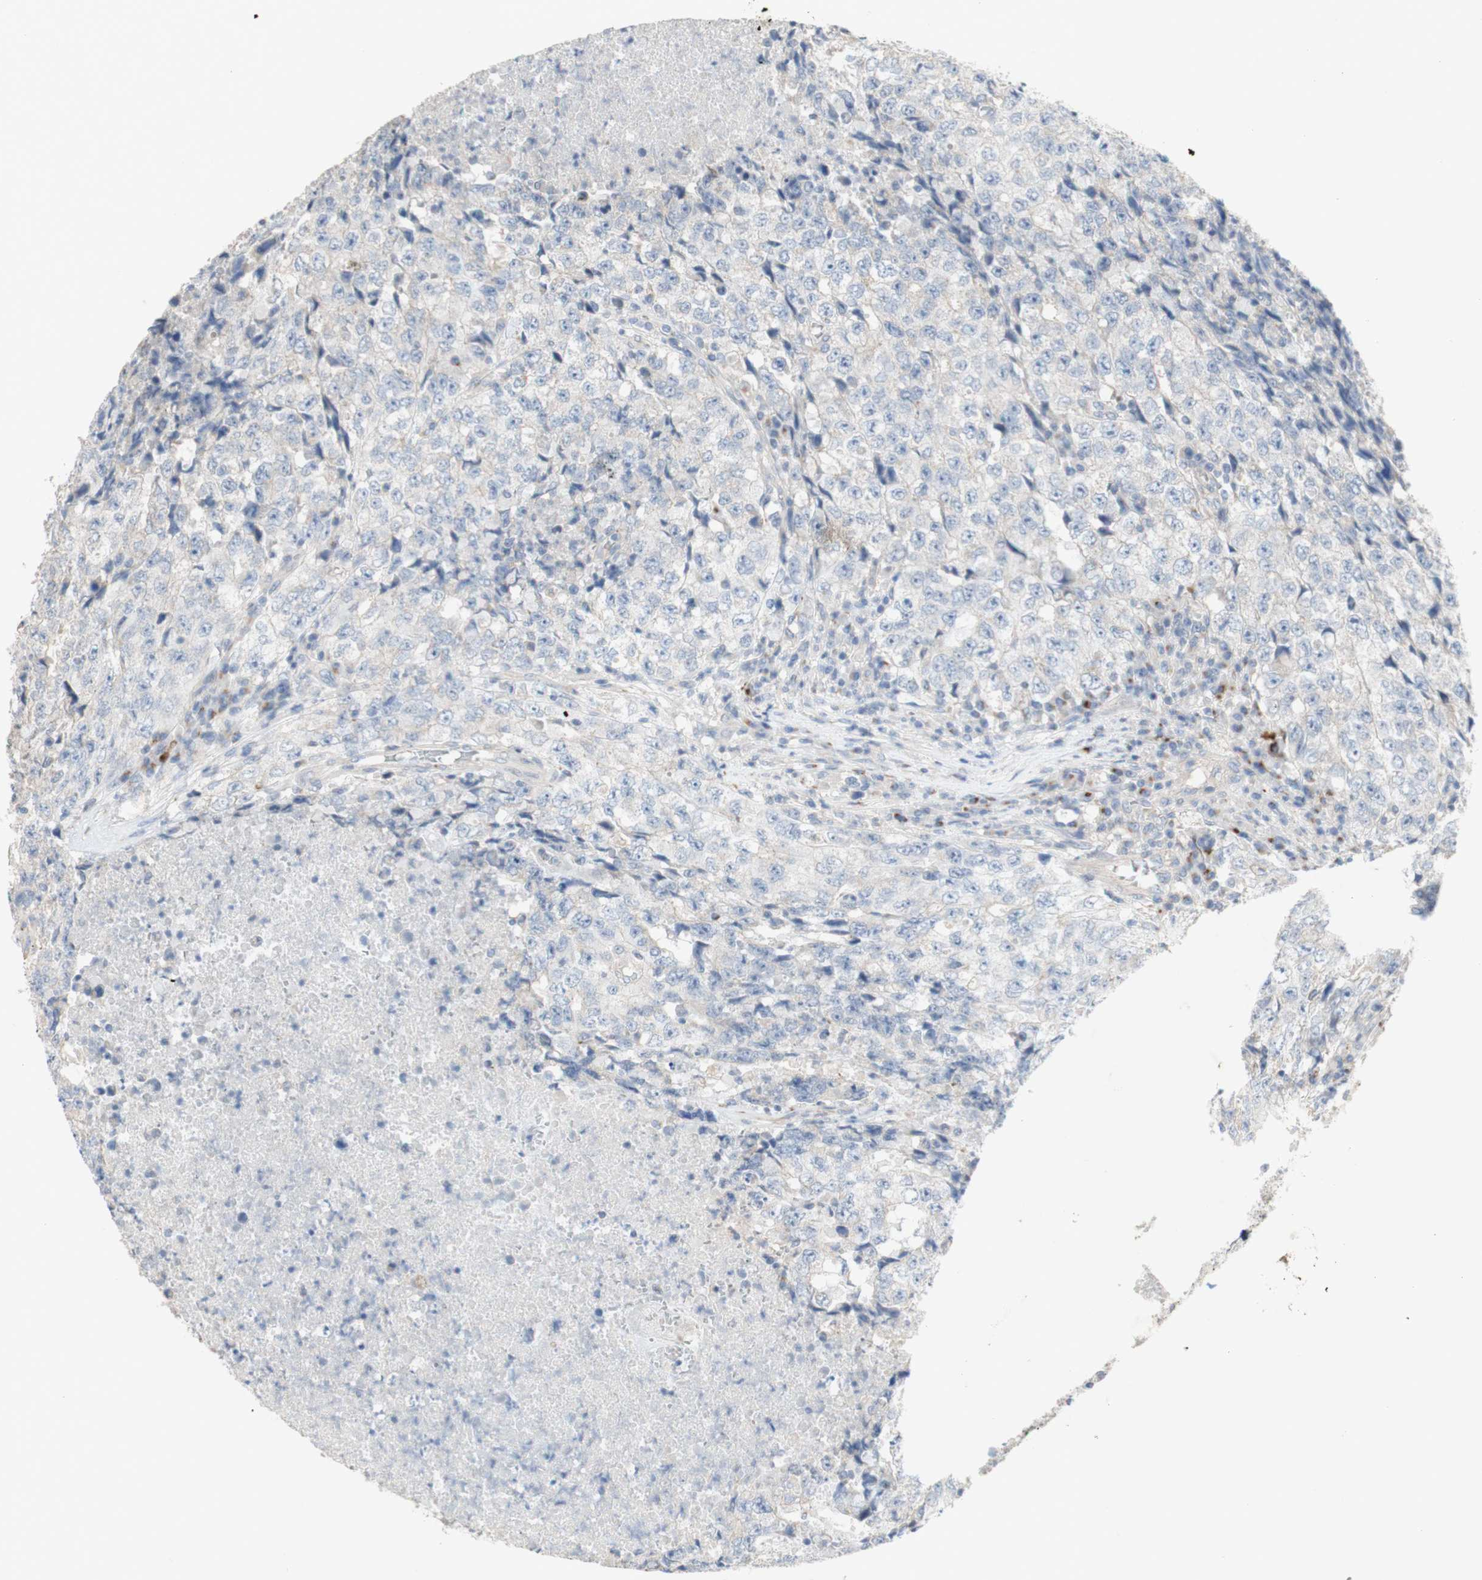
{"staining": {"intensity": "negative", "quantity": "none", "location": "none"}, "tissue": "testis cancer", "cell_type": "Tumor cells", "image_type": "cancer", "snomed": [{"axis": "morphology", "description": "Necrosis, NOS"}, {"axis": "morphology", "description": "Carcinoma, Embryonal, NOS"}, {"axis": "topography", "description": "Testis"}], "caption": "Testis cancer (embryonal carcinoma) was stained to show a protein in brown. There is no significant staining in tumor cells.", "gene": "MANEA", "patient": {"sex": "male", "age": 19}}